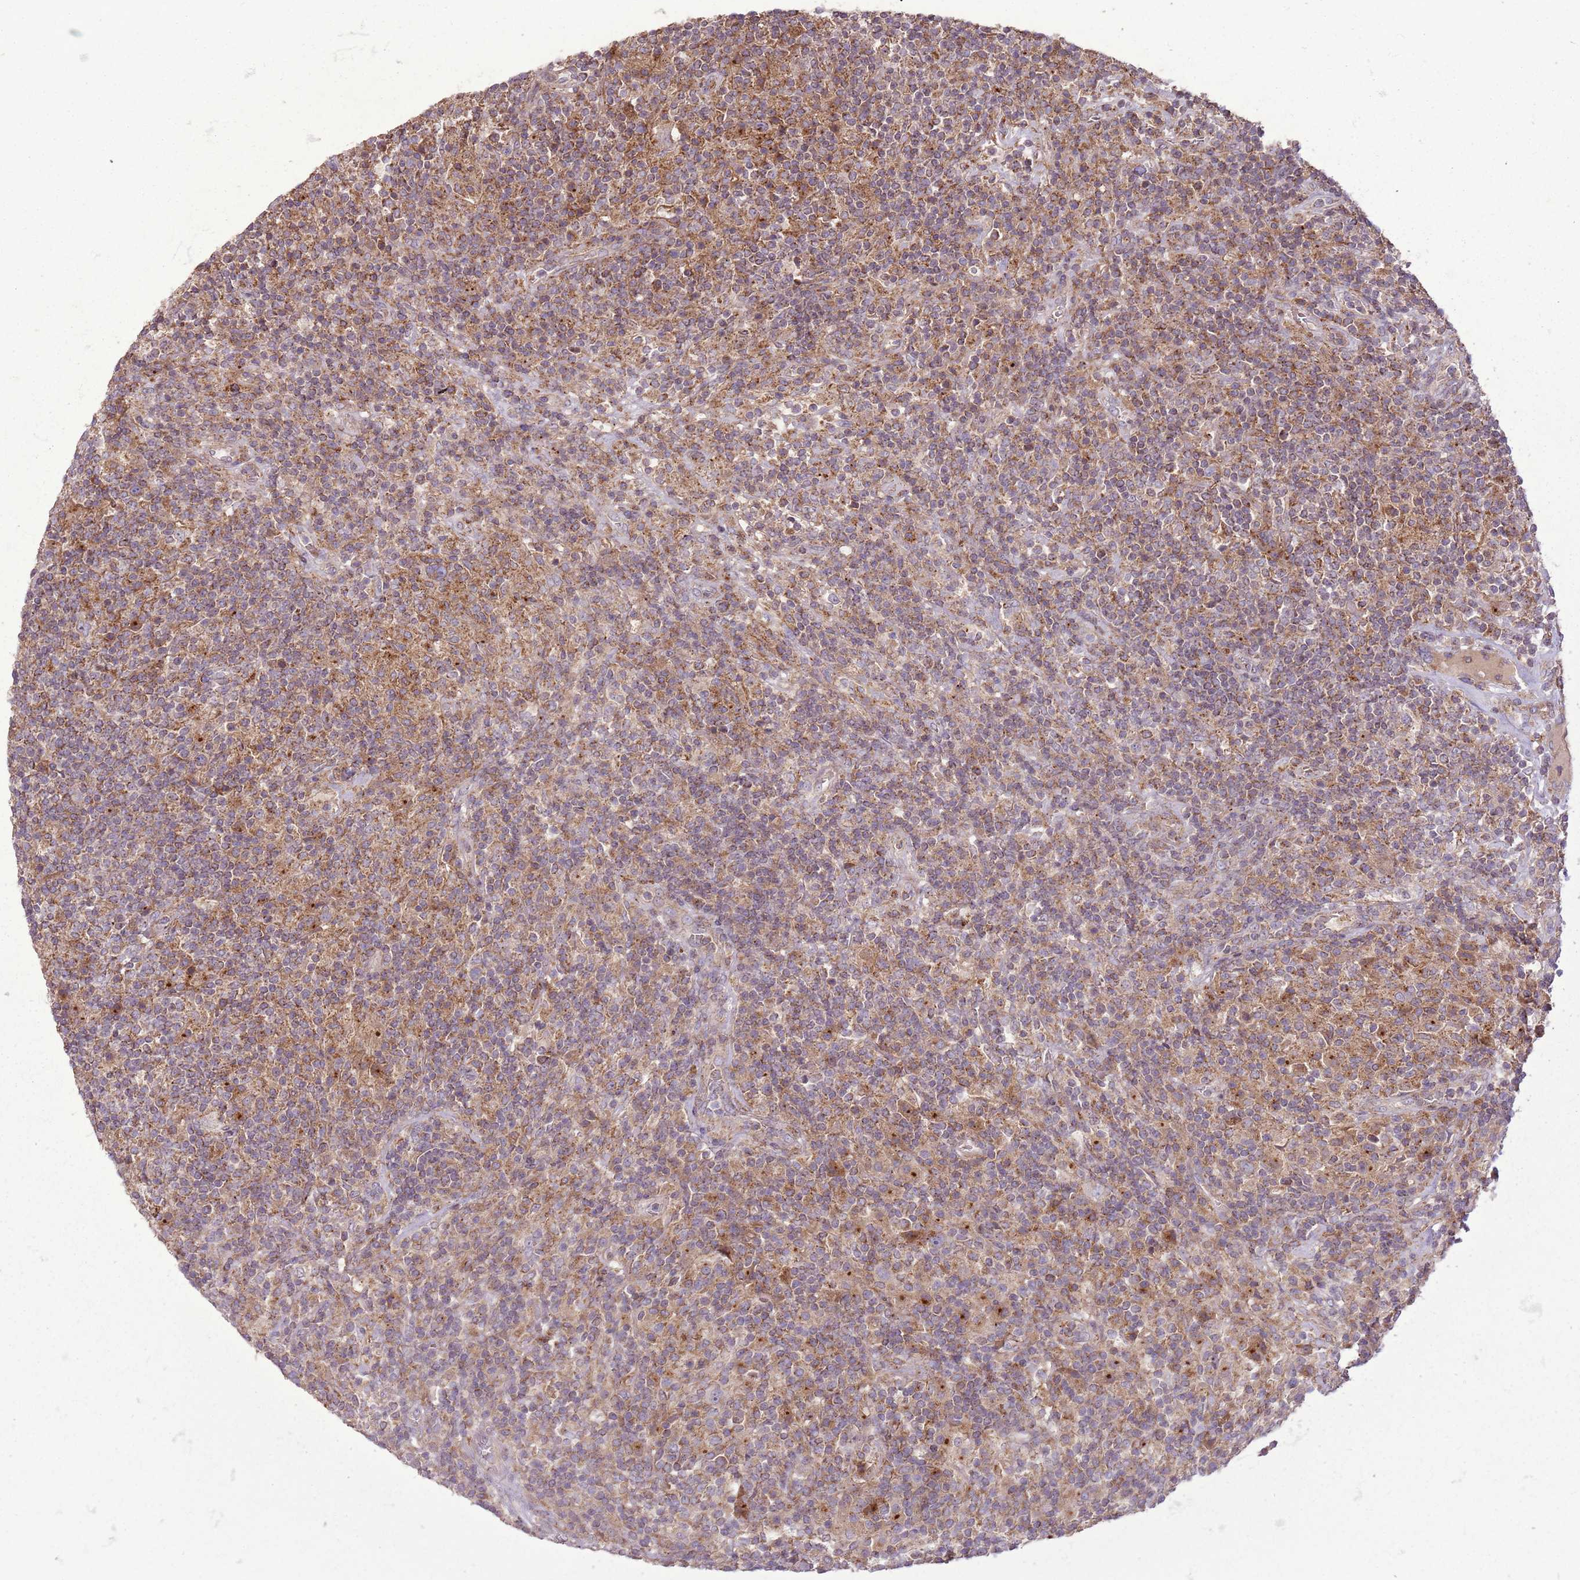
{"staining": {"intensity": "negative", "quantity": "none", "location": "none"}, "tissue": "lymphoma", "cell_type": "Tumor cells", "image_type": "cancer", "snomed": [{"axis": "morphology", "description": "Hodgkin's disease, NOS"}, {"axis": "topography", "description": "Lymph node"}], "caption": "A high-resolution photomicrograph shows immunohistochemistry (IHC) staining of lymphoma, which displays no significant positivity in tumor cells.", "gene": "ANKRD24", "patient": {"sex": "male", "age": 70}}